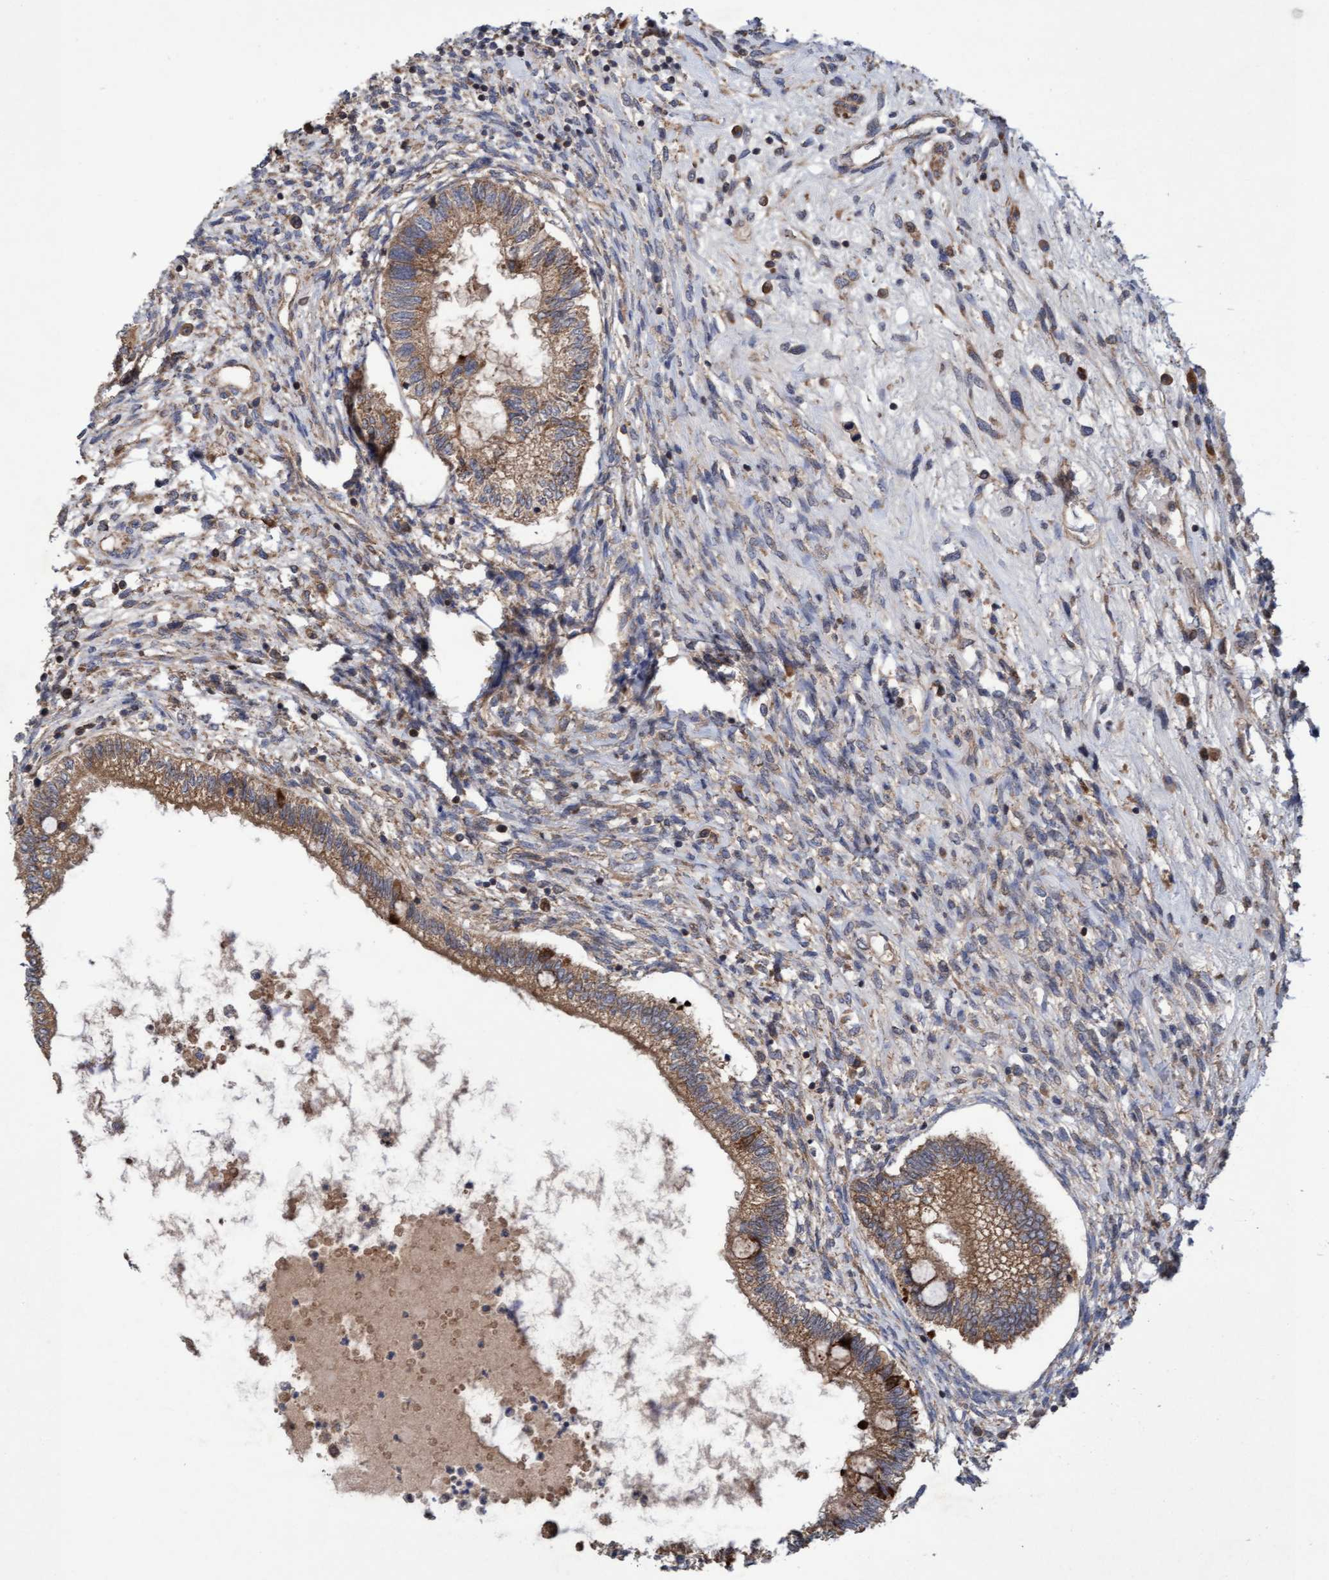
{"staining": {"intensity": "moderate", "quantity": ">75%", "location": "cytoplasmic/membranous"}, "tissue": "testis cancer", "cell_type": "Tumor cells", "image_type": "cancer", "snomed": [{"axis": "morphology", "description": "Seminoma, NOS"}, {"axis": "topography", "description": "Testis"}], "caption": "DAB immunohistochemical staining of testis cancer shows moderate cytoplasmic/membranous protein positivity in about >75% of tumor cells.", "gene": "ELP5", "patient": {"sex": "male", "age": 28}}